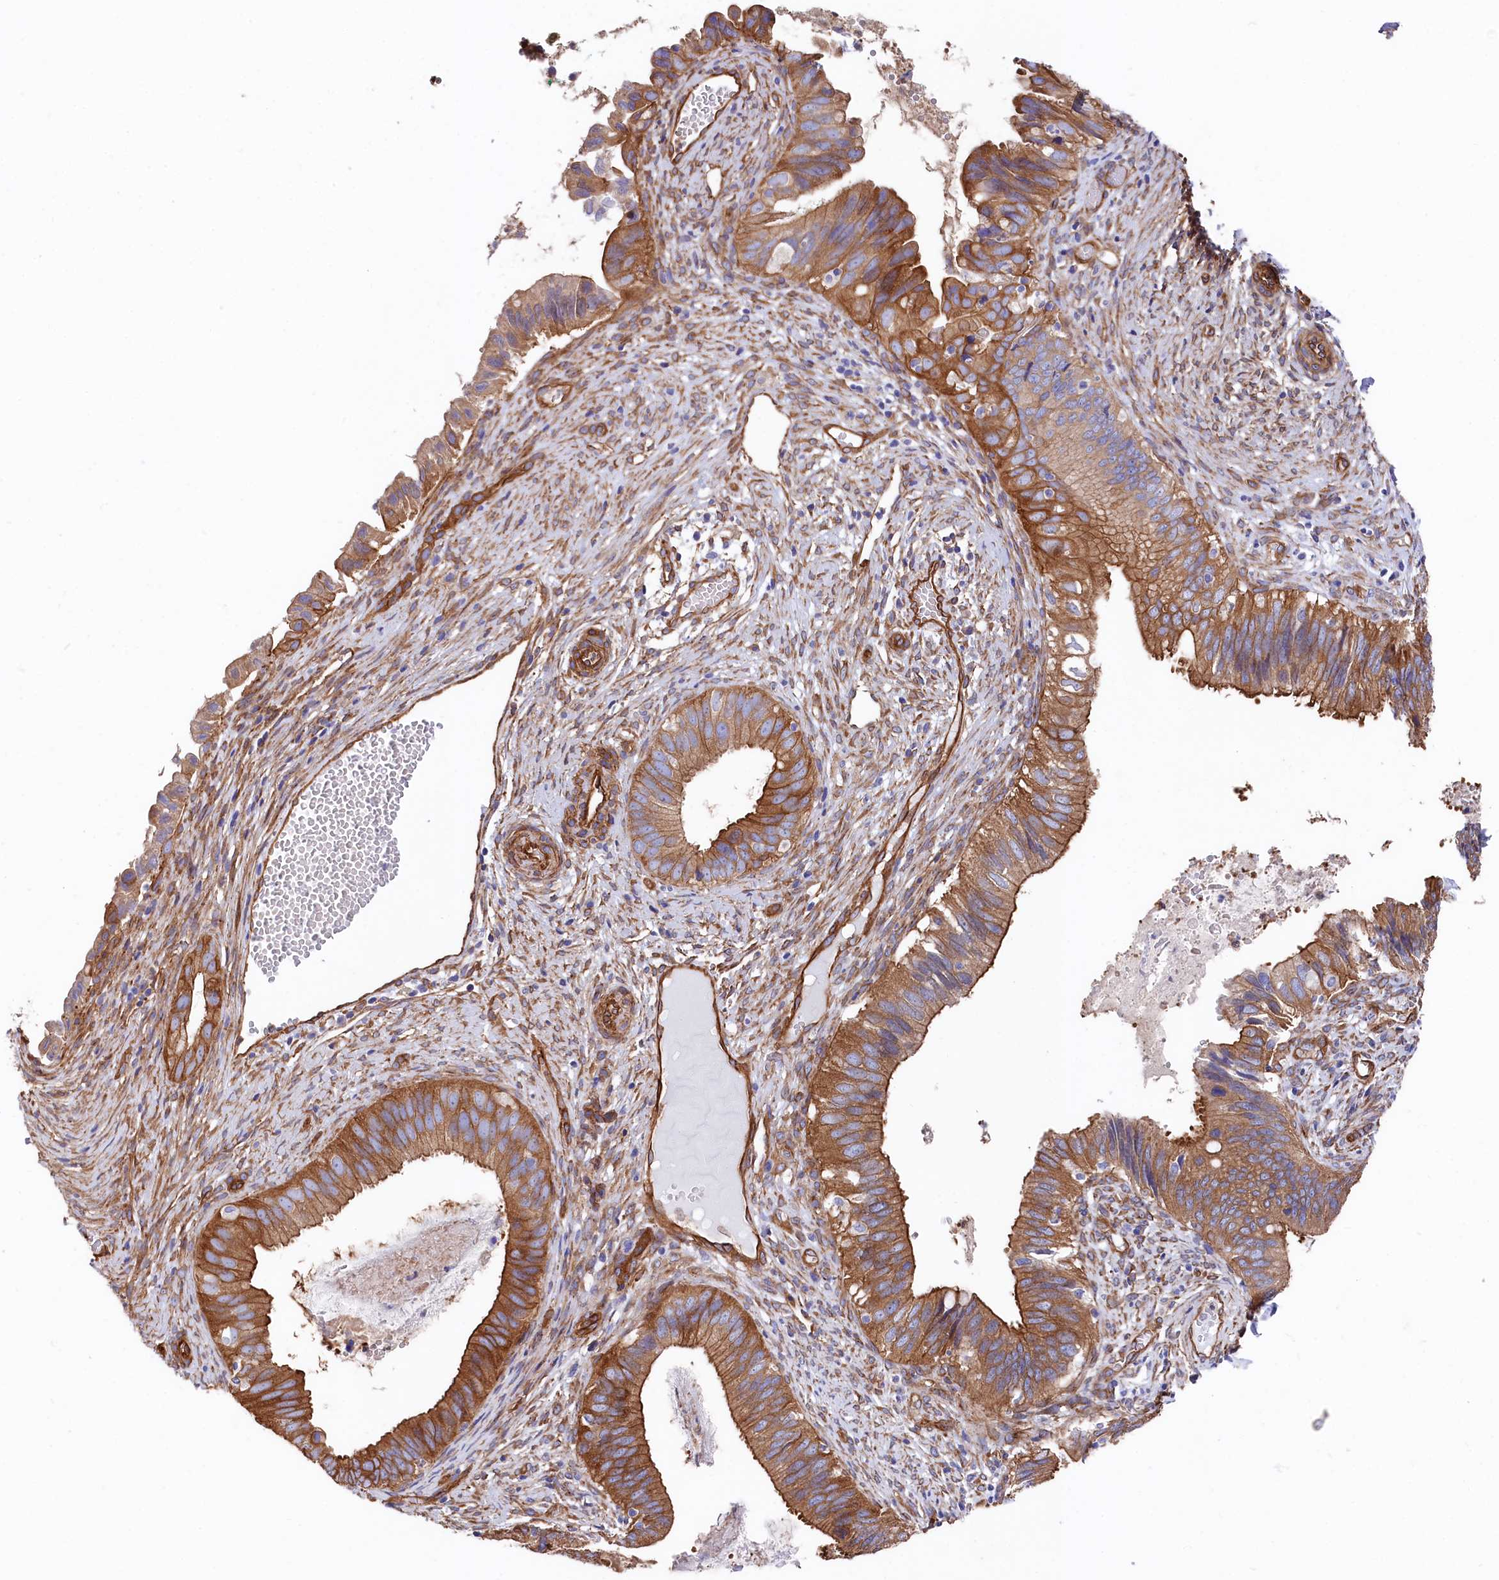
{"staining": {"intensity": "strong", "quantity": ">75%", "location": "cytoplasmic/membranous"}, "tissue": "cervical cancer", "cell_type": "Tumor cells", "image_type": "cancer", "snomed": [{"axis": "morphology", "description": "Adenocarcinoma, NOS"}, {"axis": "topography", "description": "Cervix"}], "caption": "Immunohistochemical staining of human cervical adenocarcinoma shows high levels of strong cytoplasmic/membranous positivity in about >75% of tumor cells.", "gene": "TNKS1BP1", "patient": {"sex": "female", "age": 42}}